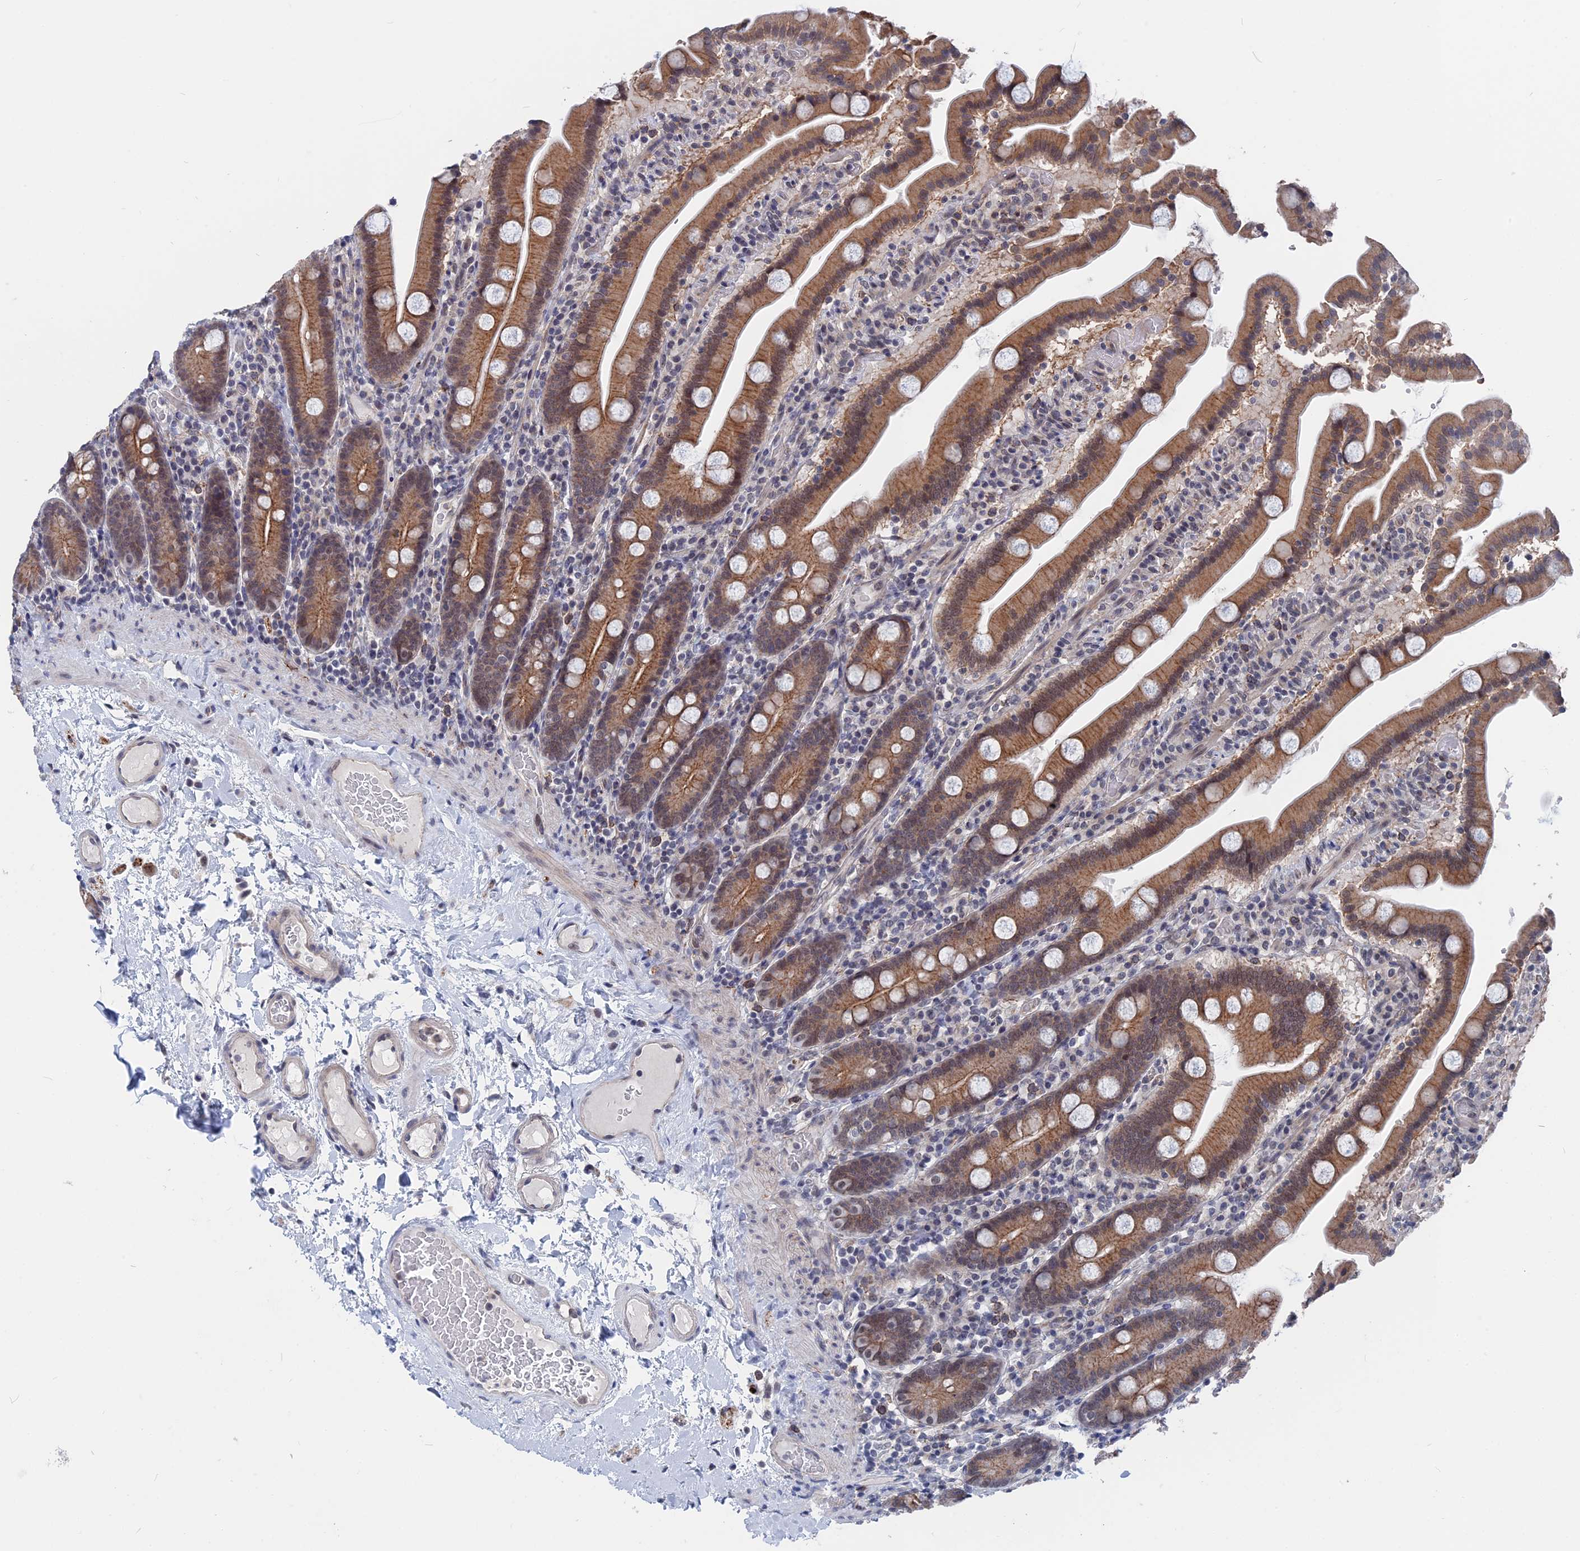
{"staining": {"intensity": "moderate", "quantity": ">75%", "location": "cytoplasmic/membranous"}, "tissue": "duodenum", "cell_type": "Glandular cells", "image_type": "normal", "snomed": [{"axis": "morphology", "description": "Normal tissue, NOS"}, {"axis": "topography", "description": "Duodenum"}], "caption": "Immunohistochemistry (DAB) staining of normal duodenum demonstrates moderate cytoplasmic/membranous protein expression in approximately >75% of glandular cells.", "gene": "MARCHF3", "patient": {"sex": "male", "age": 55}}